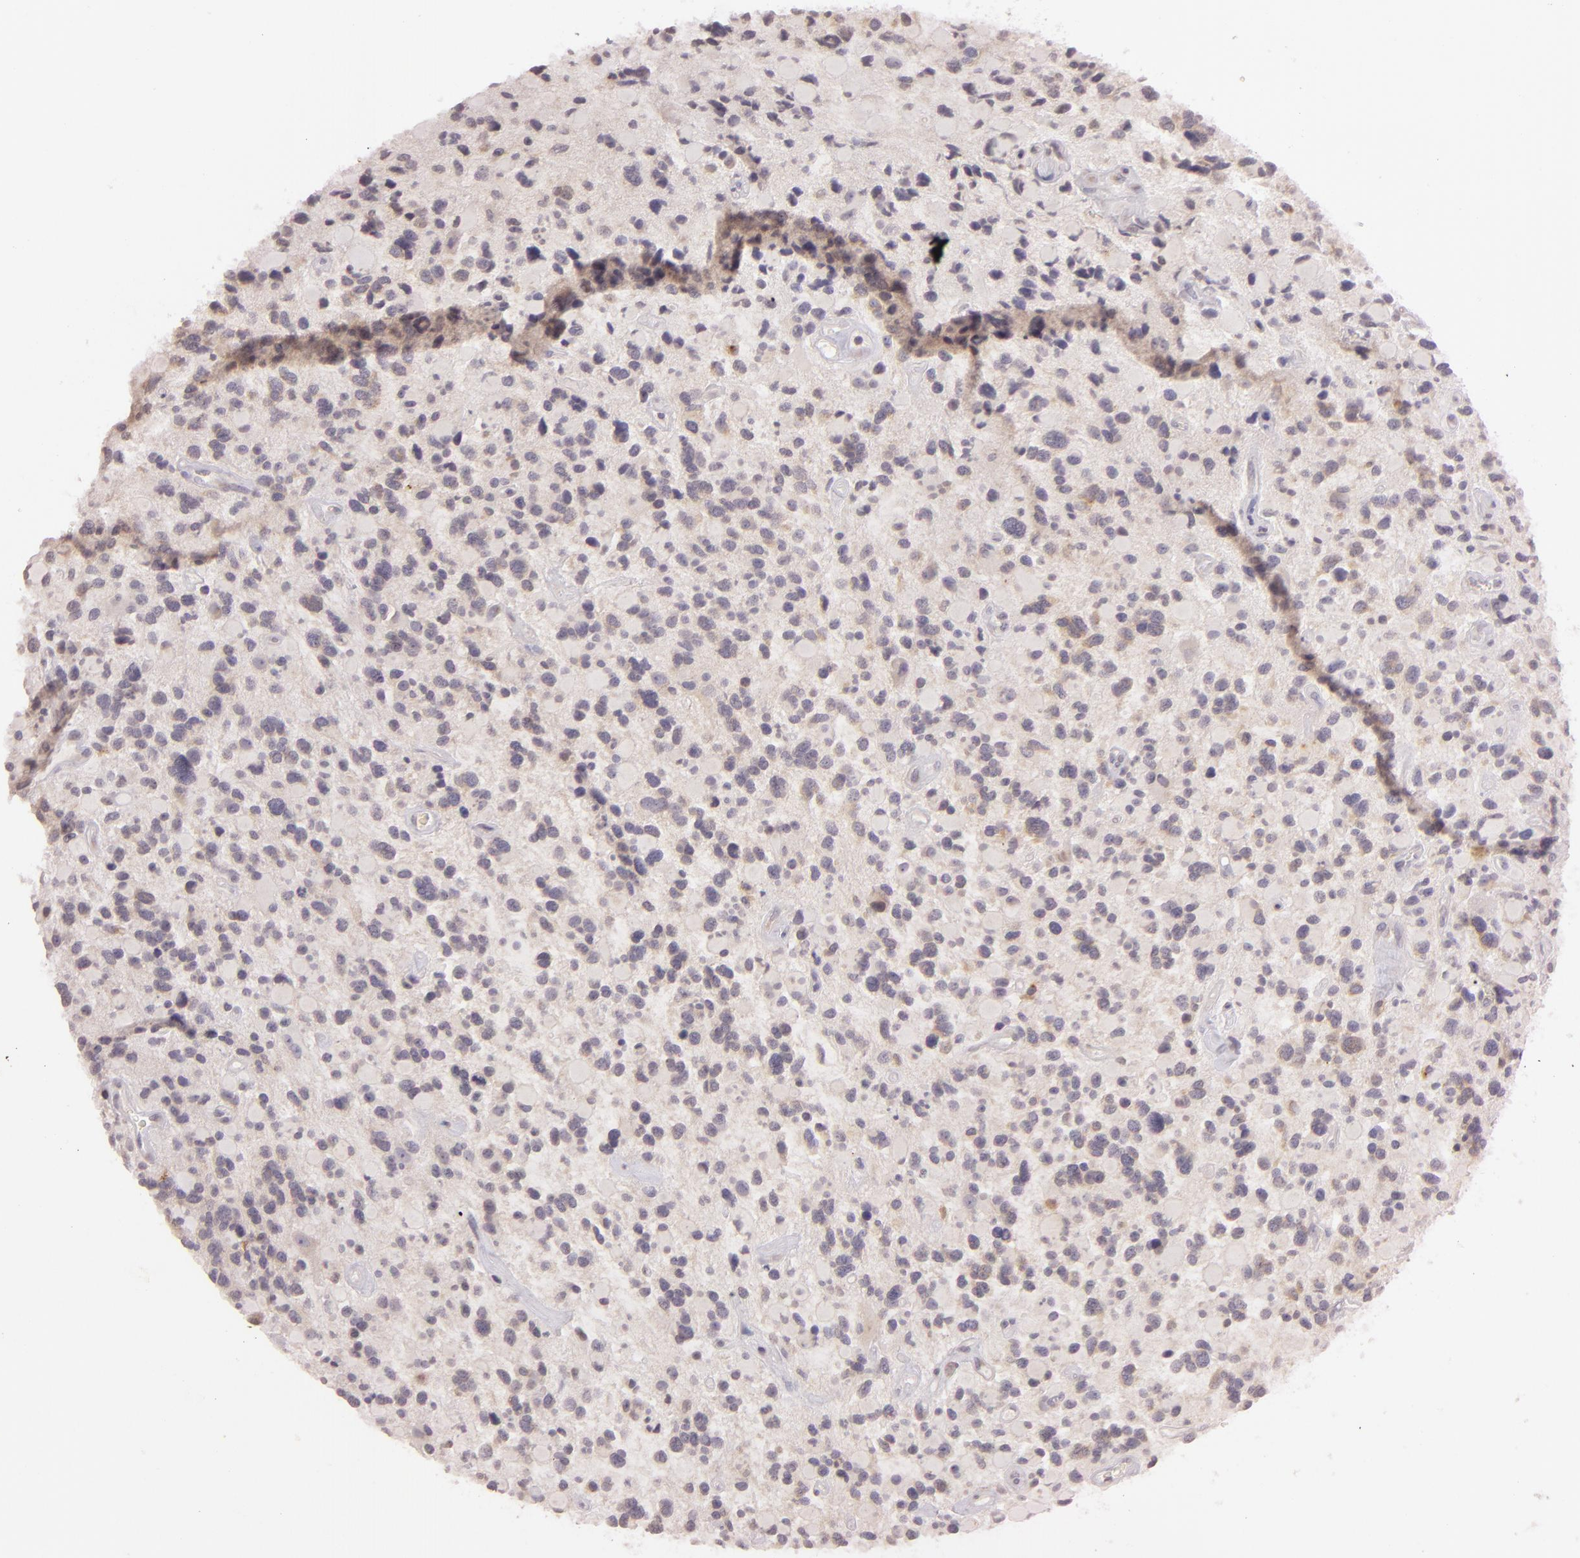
{"staining": {"intensity": "weak", "quantity": ">75%", "location": "cytoplasmic/membranous"}, "tissue": "glioma", "cell_type": "Tumor cells", "image_type": "cancer", "snomed": [{"axis": "morphology", "description": "Glioma, malignant, High grade"}, {"axis": "topography", "description": "Brain"}], "caption": "IHC (DAB) staining of human high-grade glioma (malignant) demonstrates weak cytoplasmic/membranous protein positivity in approximately >75% of tumor cells. (DAB IHC, brown staining for protein, blue staining for nuclei).", "gene": "LGMN", "patient": {"sex": "female", "age": 37}}